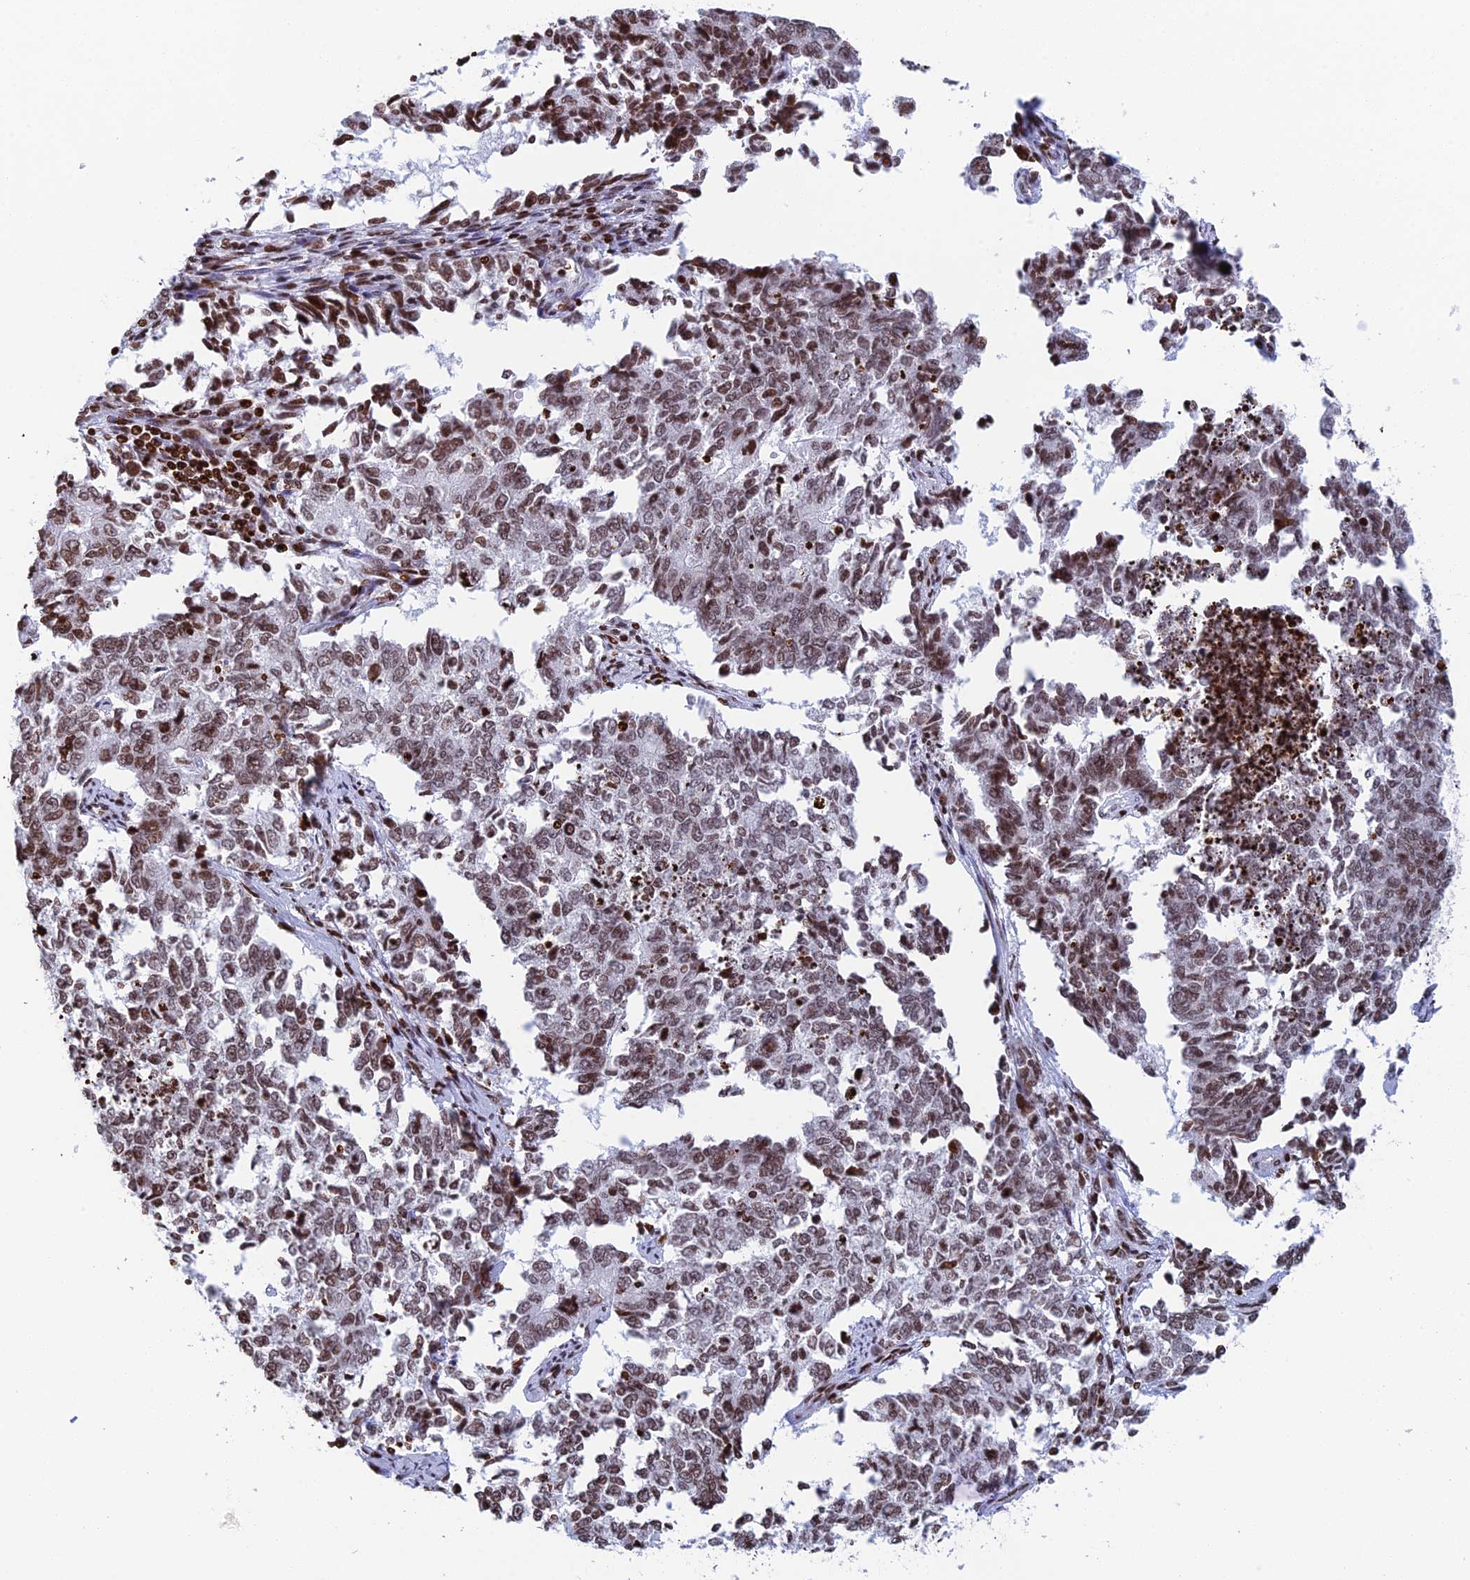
{"staining": {"intensity": "weak", "quantity": ">75%", "location": "nuclear"}, "tissue": "cervical cancer", "cell_type": "Tumor cells", "image_type": "cancer", "snomed": [{"axis": "morphology", "description": "Squamous cell carcinoma, NOS"}, {"axis": "topography", "description": "Cervix"}], "caption": "Weak nuclear staining for a protein is seen in about >75% of tumor cells of cervical cancer using IHC.", "gene": "RPAP1", "patient": {"sex": "female", "age": 63}}